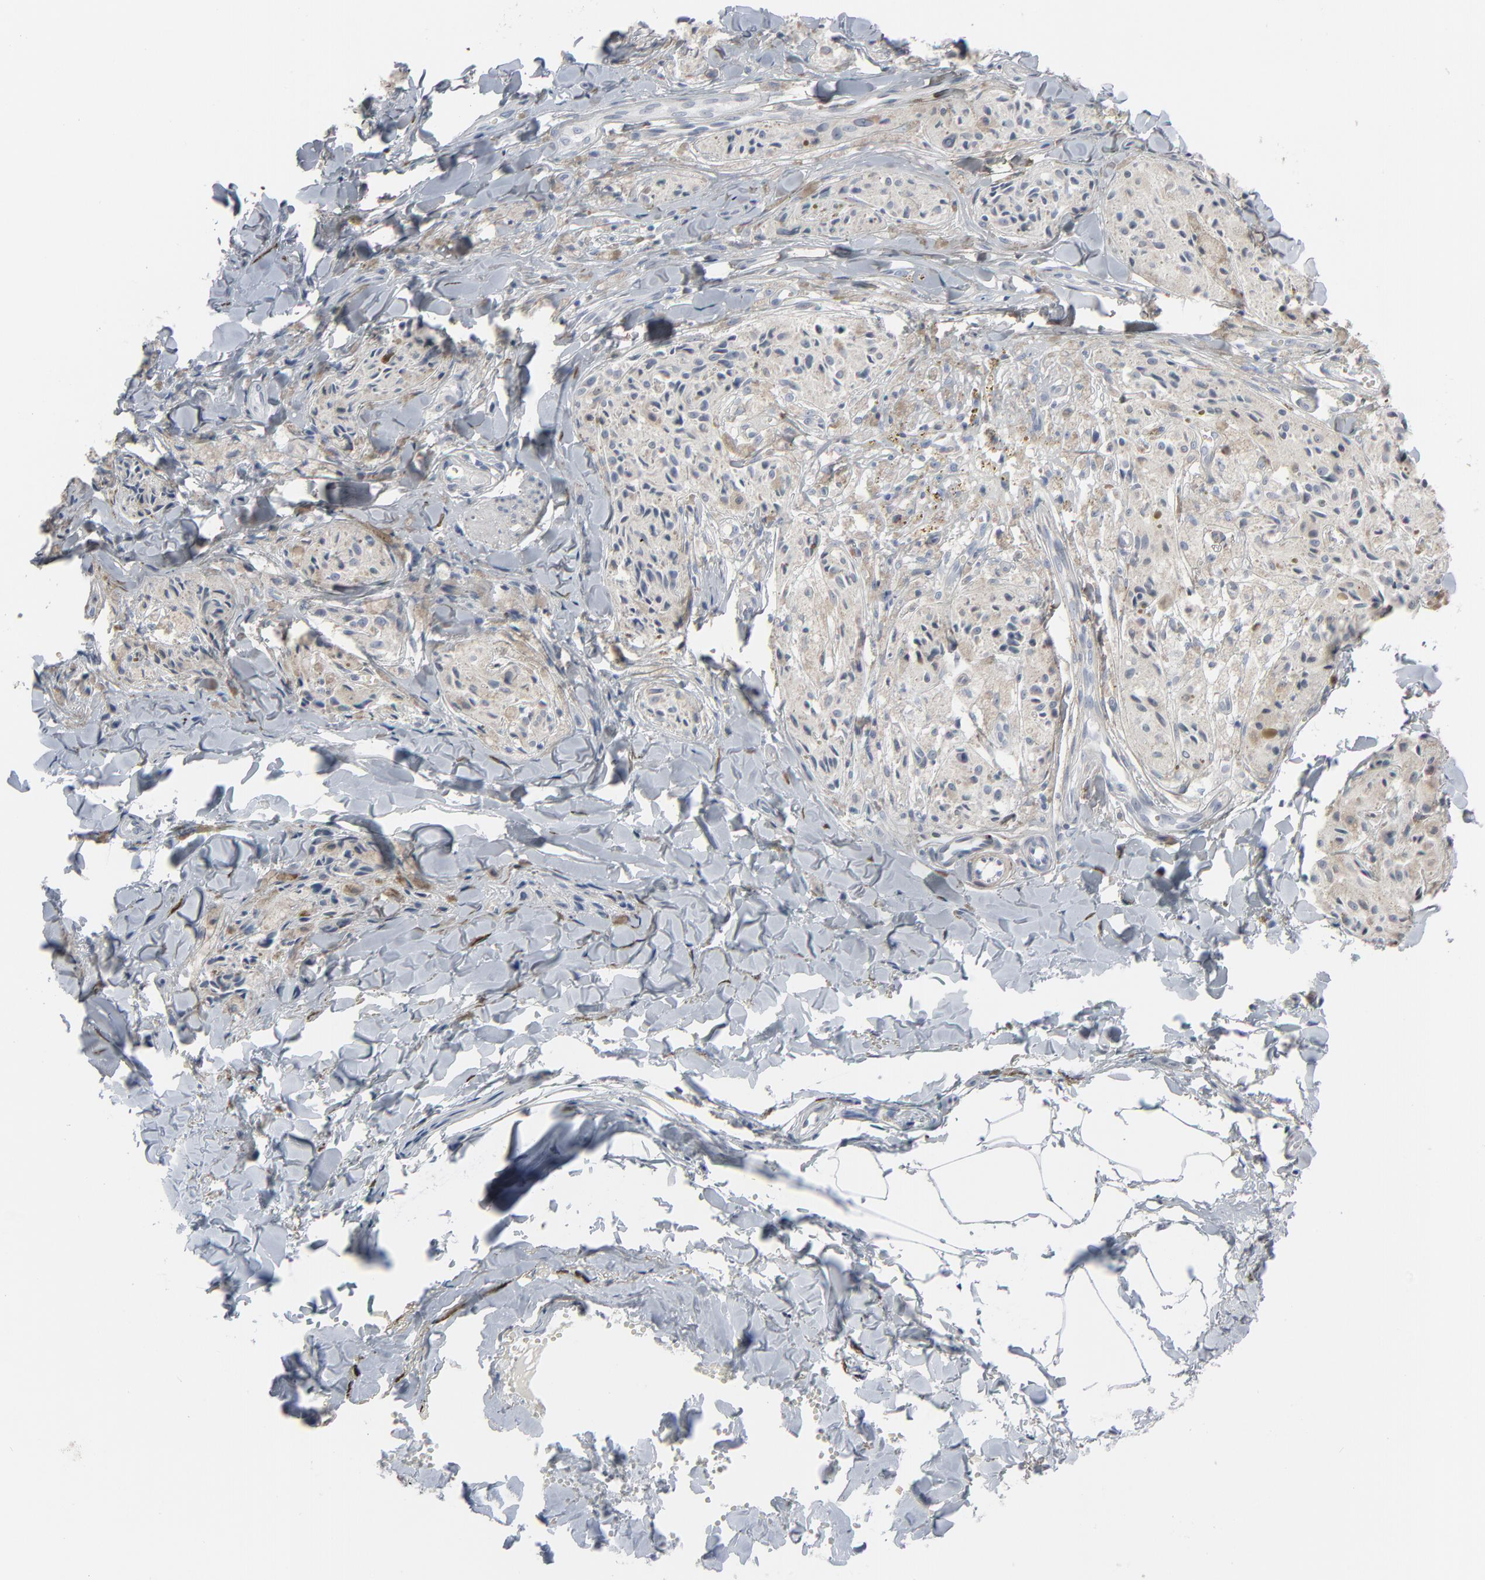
{"staining": {"intensity": "weak", "quantity": ">75%", "location": "cytoplasmic/membranous"}, "tissue": "melanoma", "cell_type": "Tumor cells", "image_type": "cancer", "snomed": [{"axis": "morphology", "description": "Malignant melanoma, Metastatic site"}, {"axis": "topography", "description": "Skin"}], "caption": "Immunohistochemical staining of melanoma demonstrates low levels of weak cytoplasmic/membranous positivity in approximately >75% of tumor cells.", "gene": "BGN", "patient": {"sex": "female", "age": 66}}